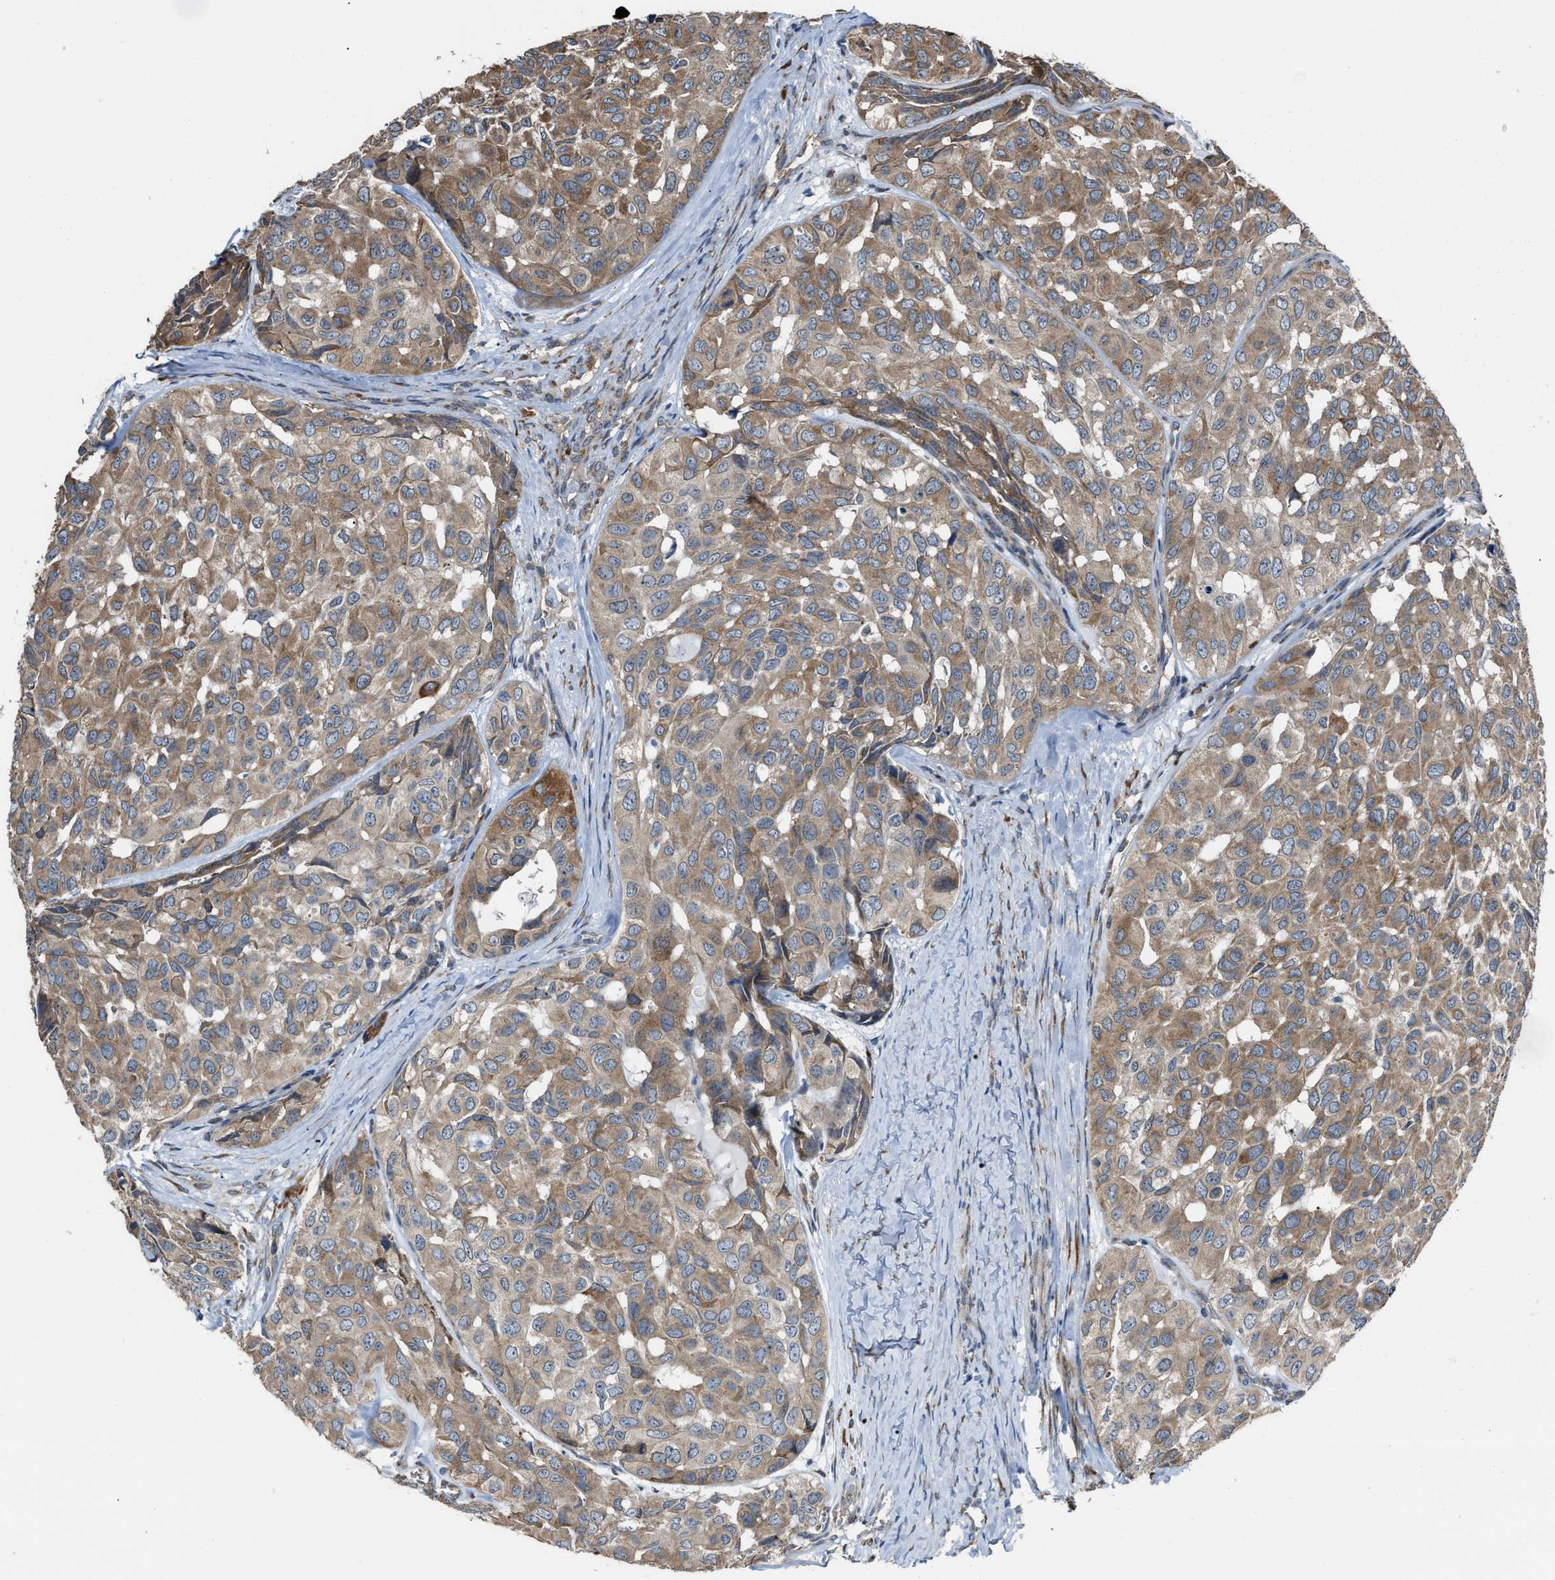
{"staining": {"intensity": "moderate", "quantity": ">75%", "location": "cytoplasmic/membranous"}, "tissue": "head and neck cancer", "cell_type": "Tumor cells", "image_type": "cancer", "snomed": [{"axis": "morphology", "description": "Adenocarcinoma, NOS"}, {"axis": "topography", "description": "Salivary gland, NOS"}, {"axis": "topography", "description": "Head-Neck"}], "caption": "Immunohistochemistry (IHC) image of head and neck cancer stained for a protein (brown), which shows medium levels of moderate cytoplasmic/membranous staining in approximately >75% of tumor cells.", "gene": "SELENOM", "patient": {"sex": "female", "age": 76}}